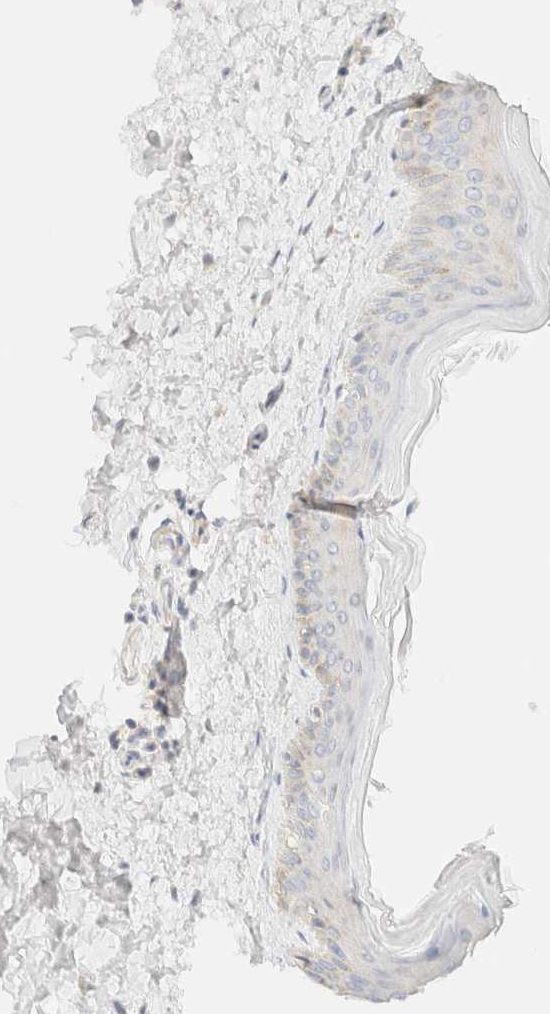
{"staining": {"intensity": "negative", "quantity": "none", "location": "none"}, "tissue": "skin", "cell_type": "Fibroblasts", "image_type": "normal", "snomed": [{"axis": "morphology", "description": "Normal tissue, NOS"}, {"axis": "topography", "description": "Skin"}], "caption": "This image is of benign skin stained with IHC to label a protein in brown with the nuclei are counter-stained blue. There is no staining in fibroblasts. (Immunohistochemistry (ihc), brightfield microscopy, high magnification).", "gene": "MYO10", "patient": {"sex": "female", "age": 27}}